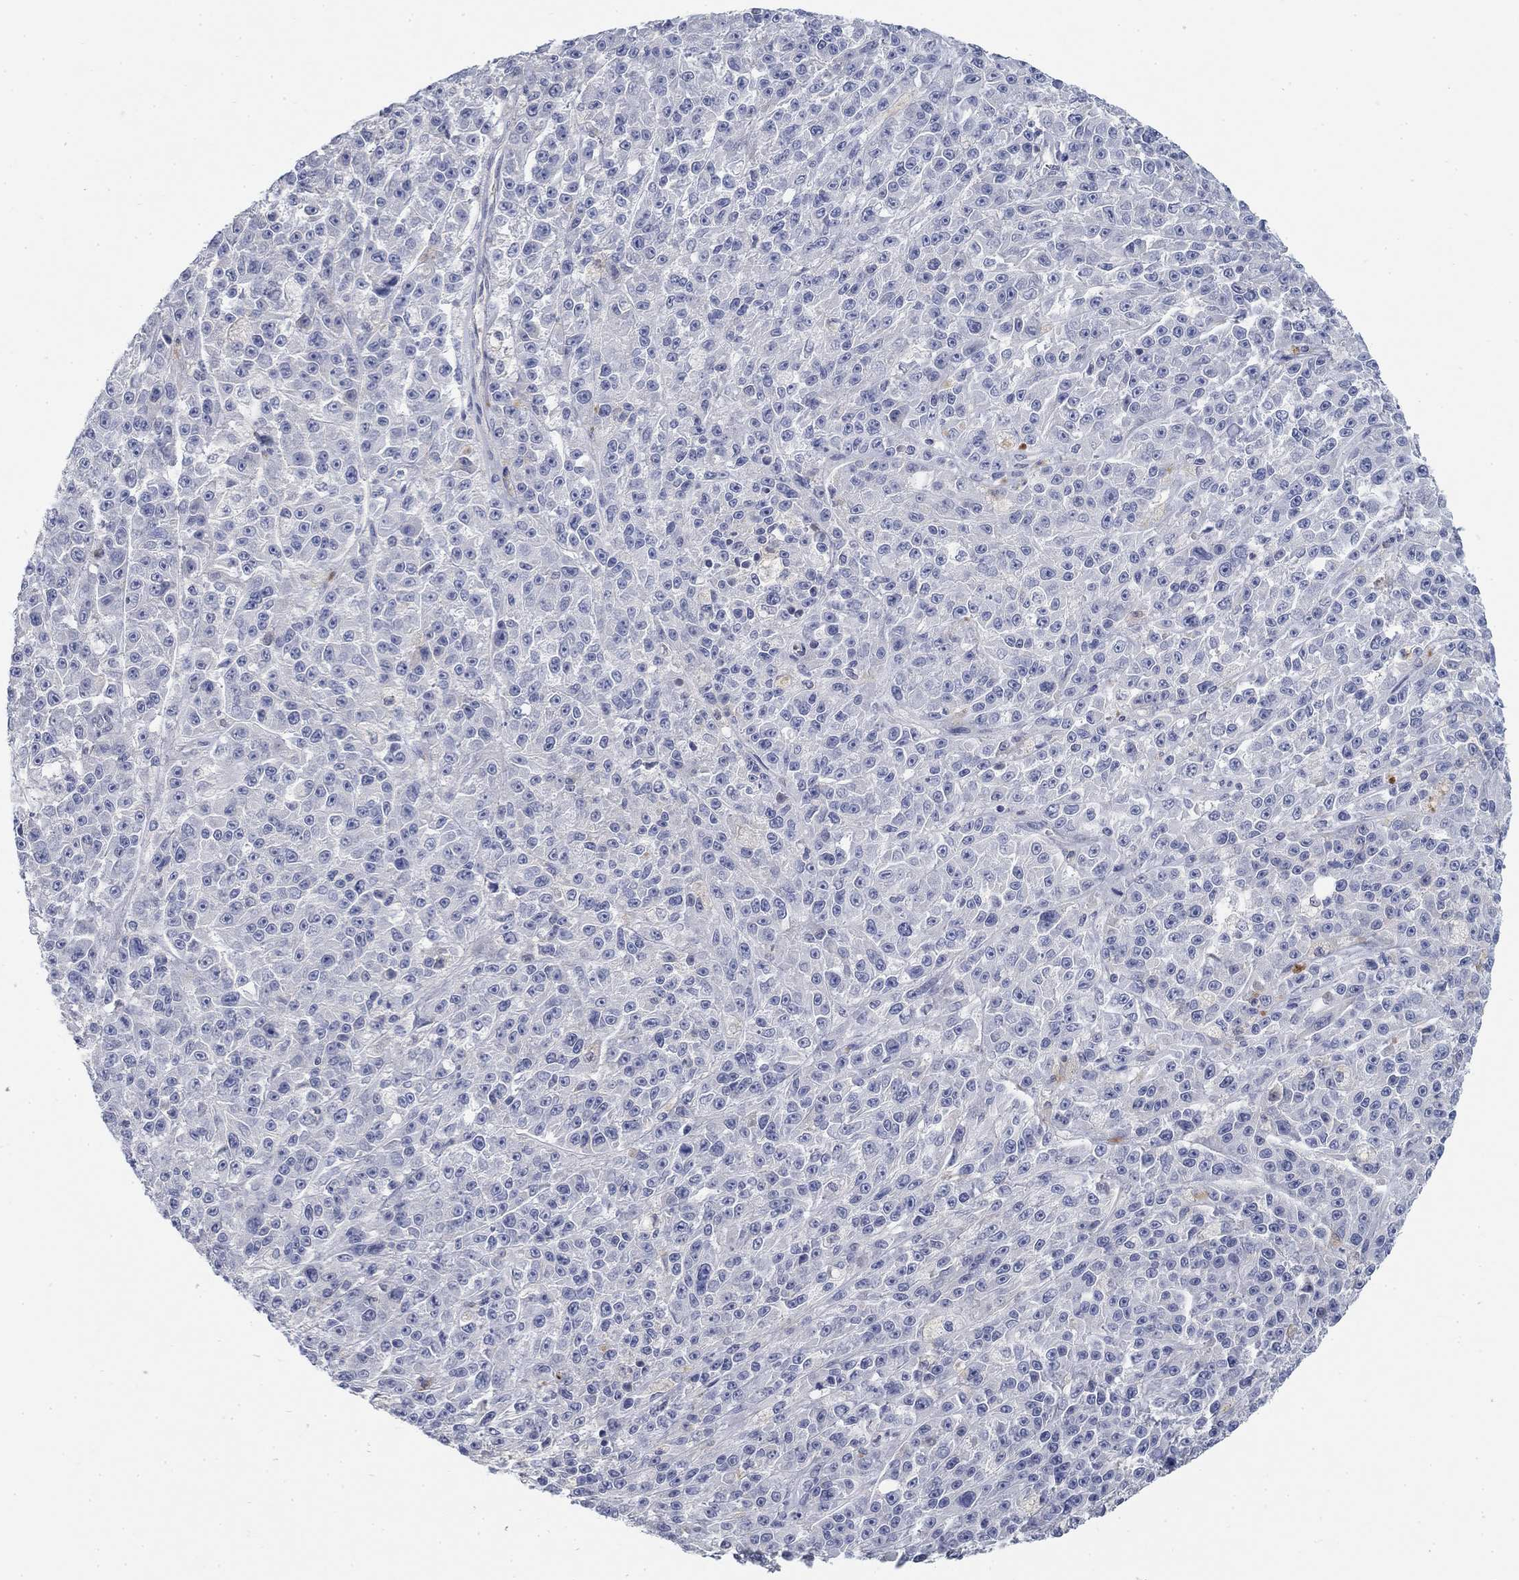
{"staining": {"intensity": "negative", "quantity": "none", "location": "none"}, "tissue": "melanoma", "cell_type": "Tumor cells", "image_type": "cancer", "snomed": [{"axis": "morphology", "description": "Malignant melanoma, NOS"}, {"axis": "topography", "description": "Skin"}], "caption": "Human malignant melanoma stained for a protein using IHC shows no expression in tumor cells.", "gene": "TMEM249", "patient": {"sex": "female", "age": 58}}